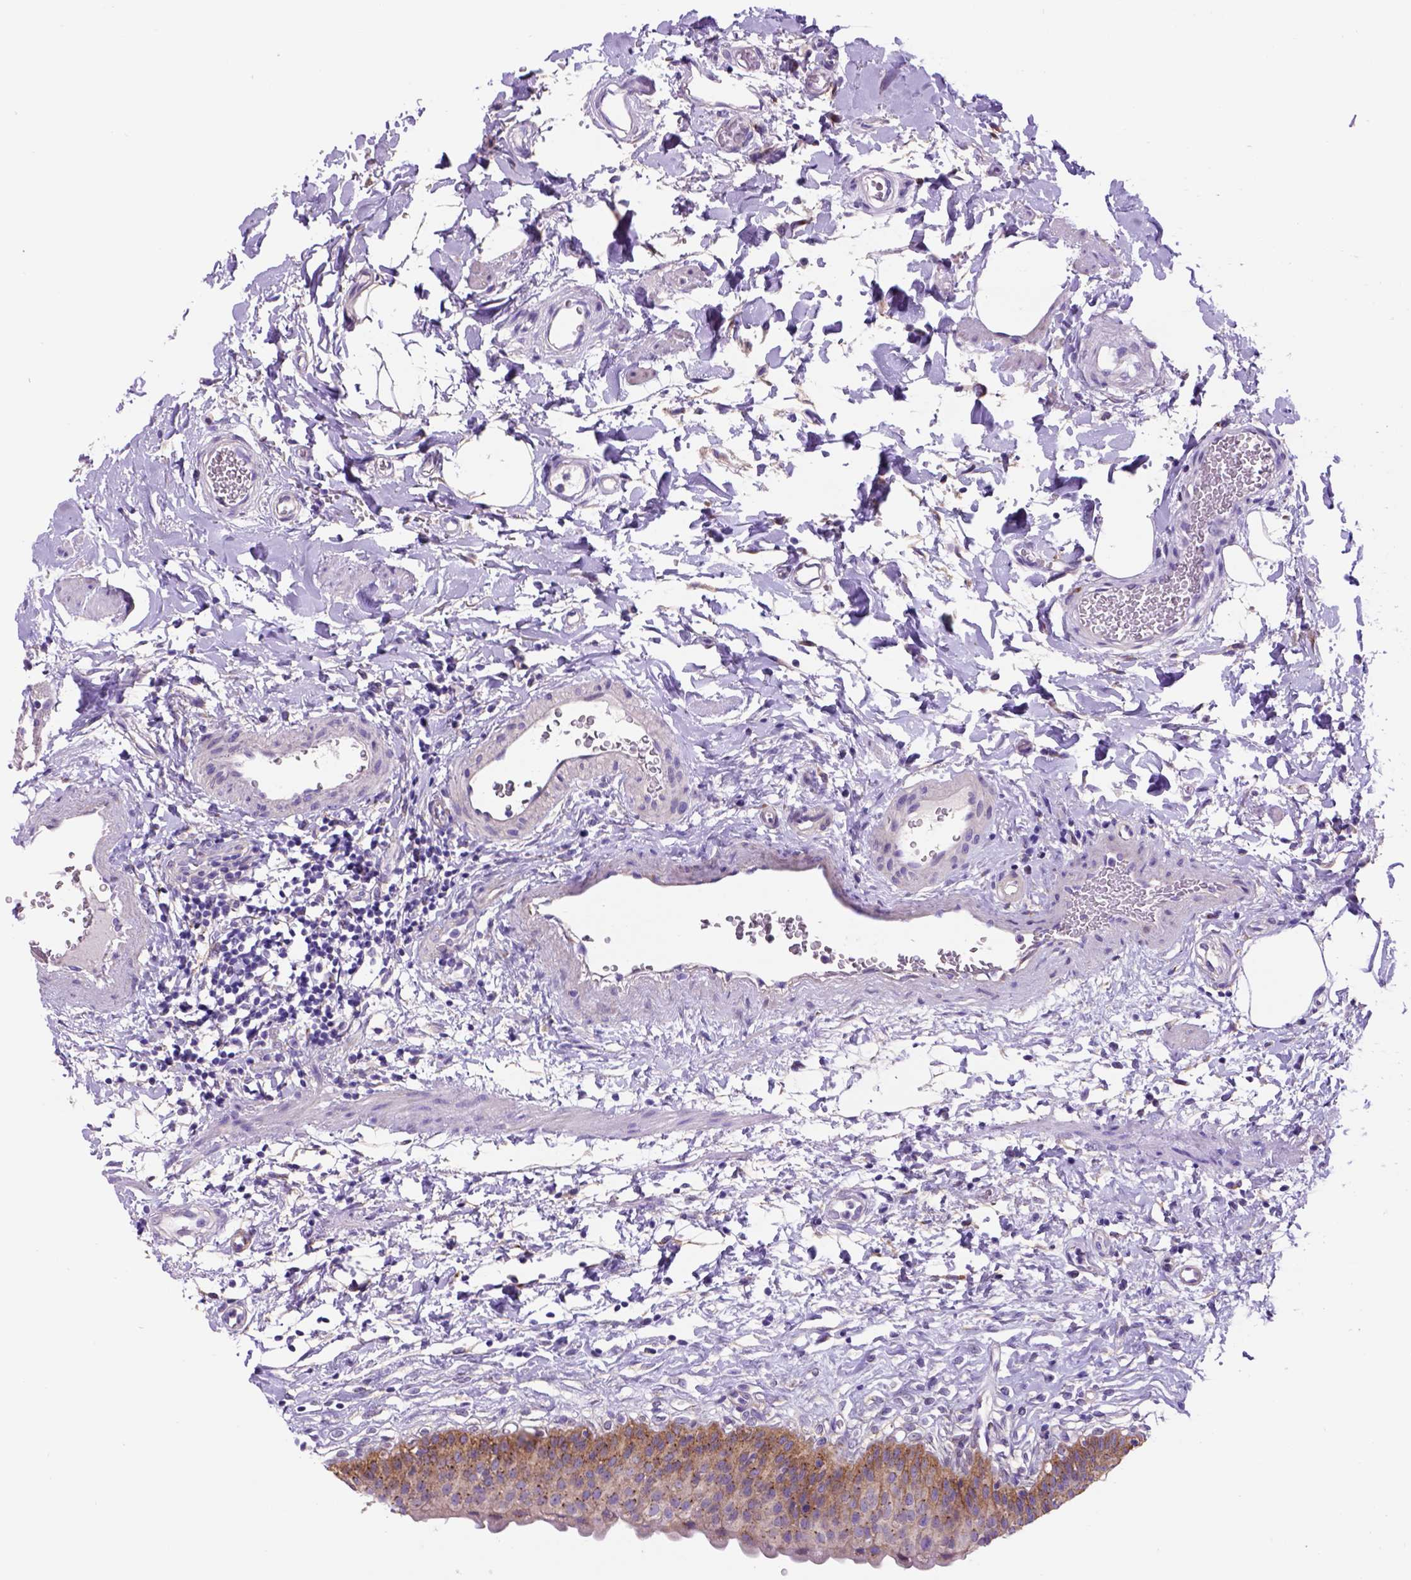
{"staining": {"intensity": "moderate", "quantity": ">75%", "location": "cytoplasmic/membranous"}, "tissue": "urinary bladder", "cell_type": "Urothelial cells", "image_type": "normal", "snomed": [{"axis": "morphology", "description": "Normal tissue, NOS"}, {"axis": "topography", "description": "Urinary bladder"}], "caption": "Protein expression analysis of benign urinary bladder reveals moderate cytoplasmic/membranous staining in approximately >75% of urothelial cells.", "gene": "EGFR", "patient": {"sex": "male", "age": 55}}